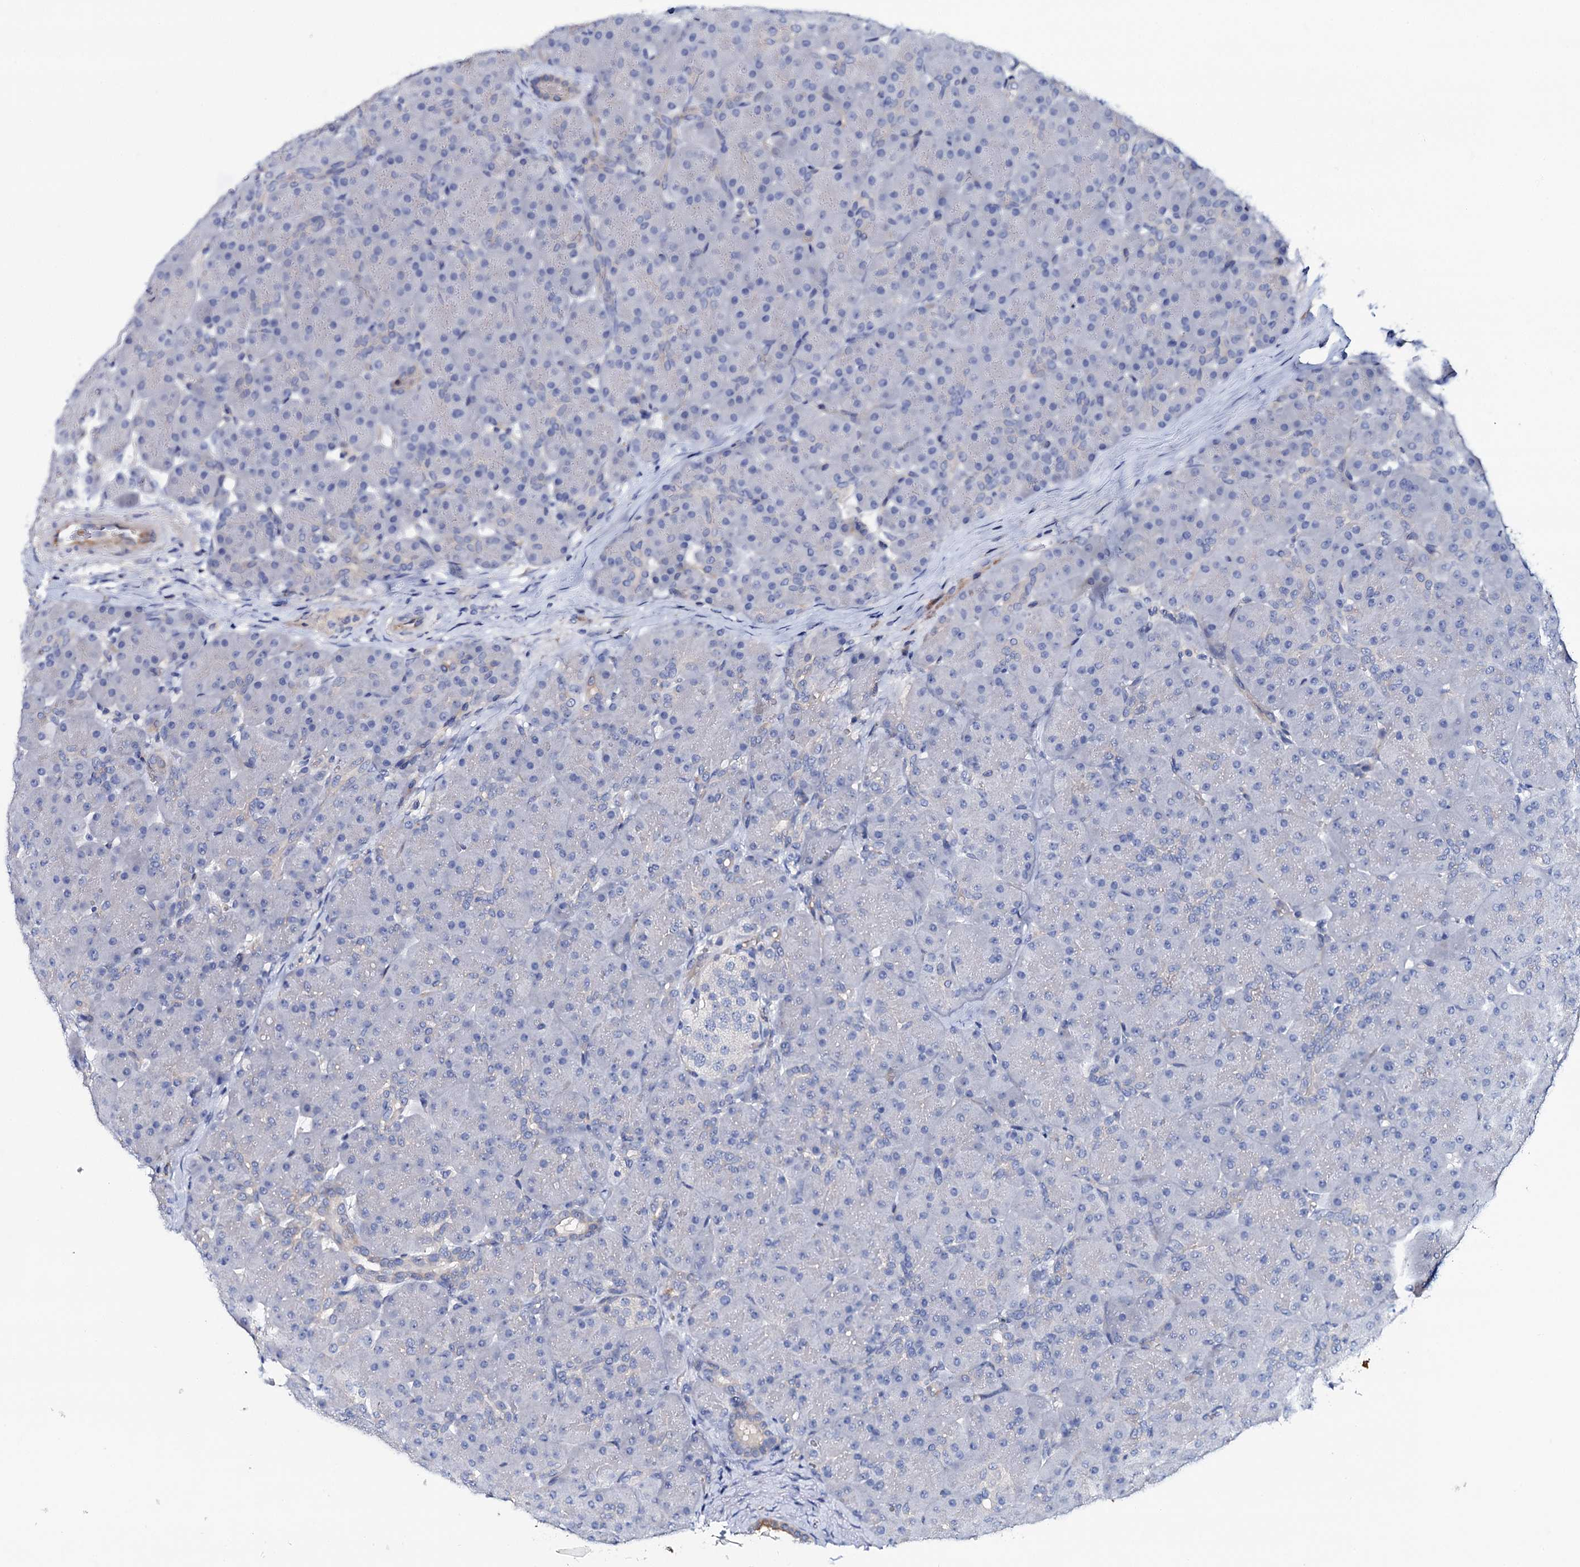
{"staining": {"intensity": "negative", "quantity": "none", "location": "none"}, "tissue": "pancreas", "cell_type": "Exocrine glandular cells", "image_type": "normal", "snomed": [{"axis": "morphology", "description": "Normal tissue, NOS"}, {"axis": "topography", "description": "Pancreas"}], "caption": "Immunohistochemical staining of unremarkable human pancreas exhibits no significant positivity in exocrine glandular cells.", "gene": "DYDC2", "patient": {"sex": "male", "age": 66}}